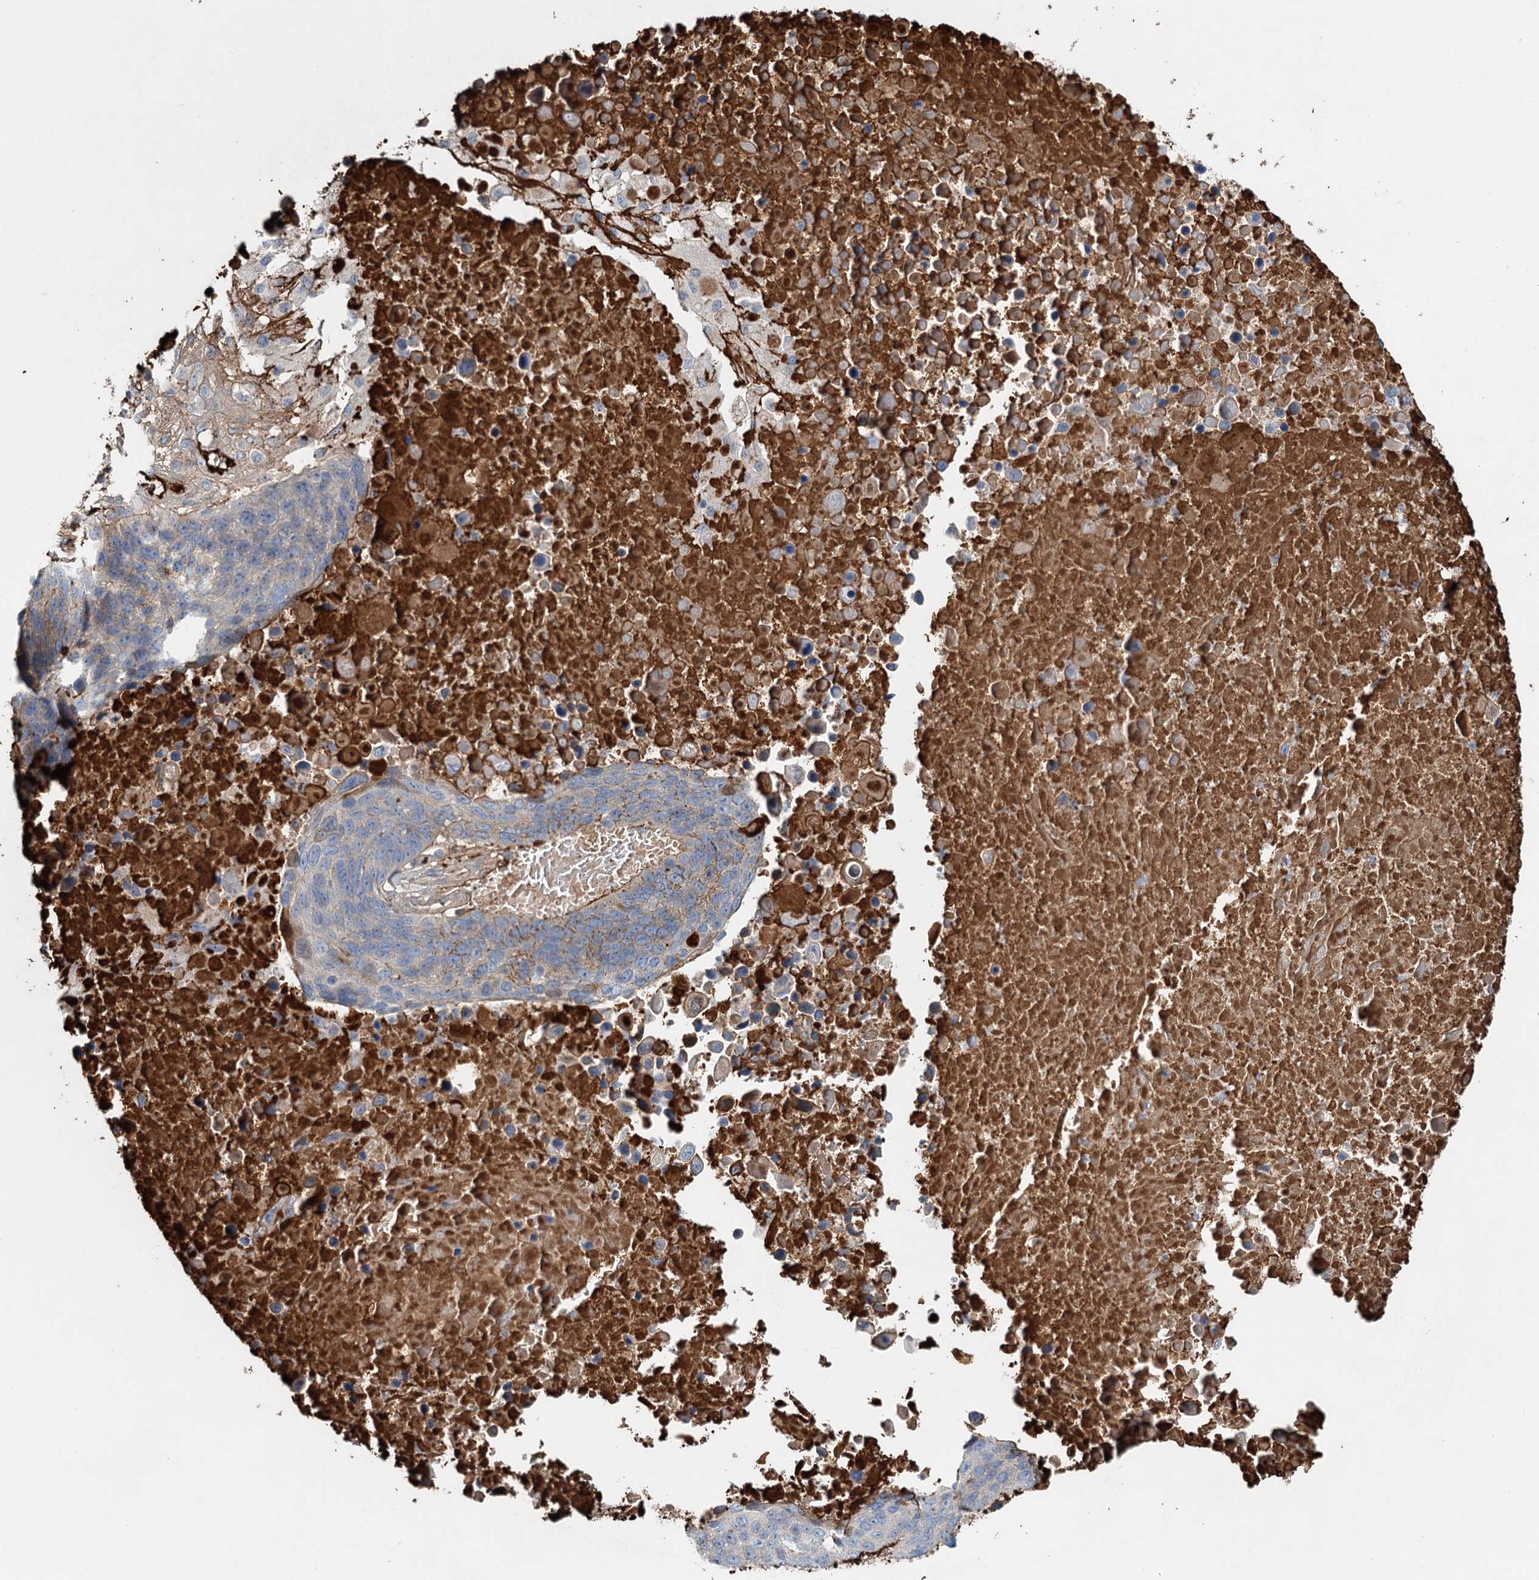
{"staining": {"intensity": "weak", "quantity": "<25%", "location": "cytoplasmic/membranous"}, "tissue": "lung cancer", "cell_type": "Tumor cells", "image_type": "cancer", "snomed": [{"axis": "morphology", "description": "Normal tissue, NOS"}, {"axis": "morphology", "description": "Squamous cell carcinoma, NOS"}, {"axis": "topography", "description": "Lymph node"}, {"axis": "topography", "description": "Lung"}], "caption": "Immunohistochemistry (IHC) of lung cancer (squamous cell carcinoma) shows no expression in tumor cells.", "gene": "ALKBH8", "patient": {"sex": "male", "age": 66}}